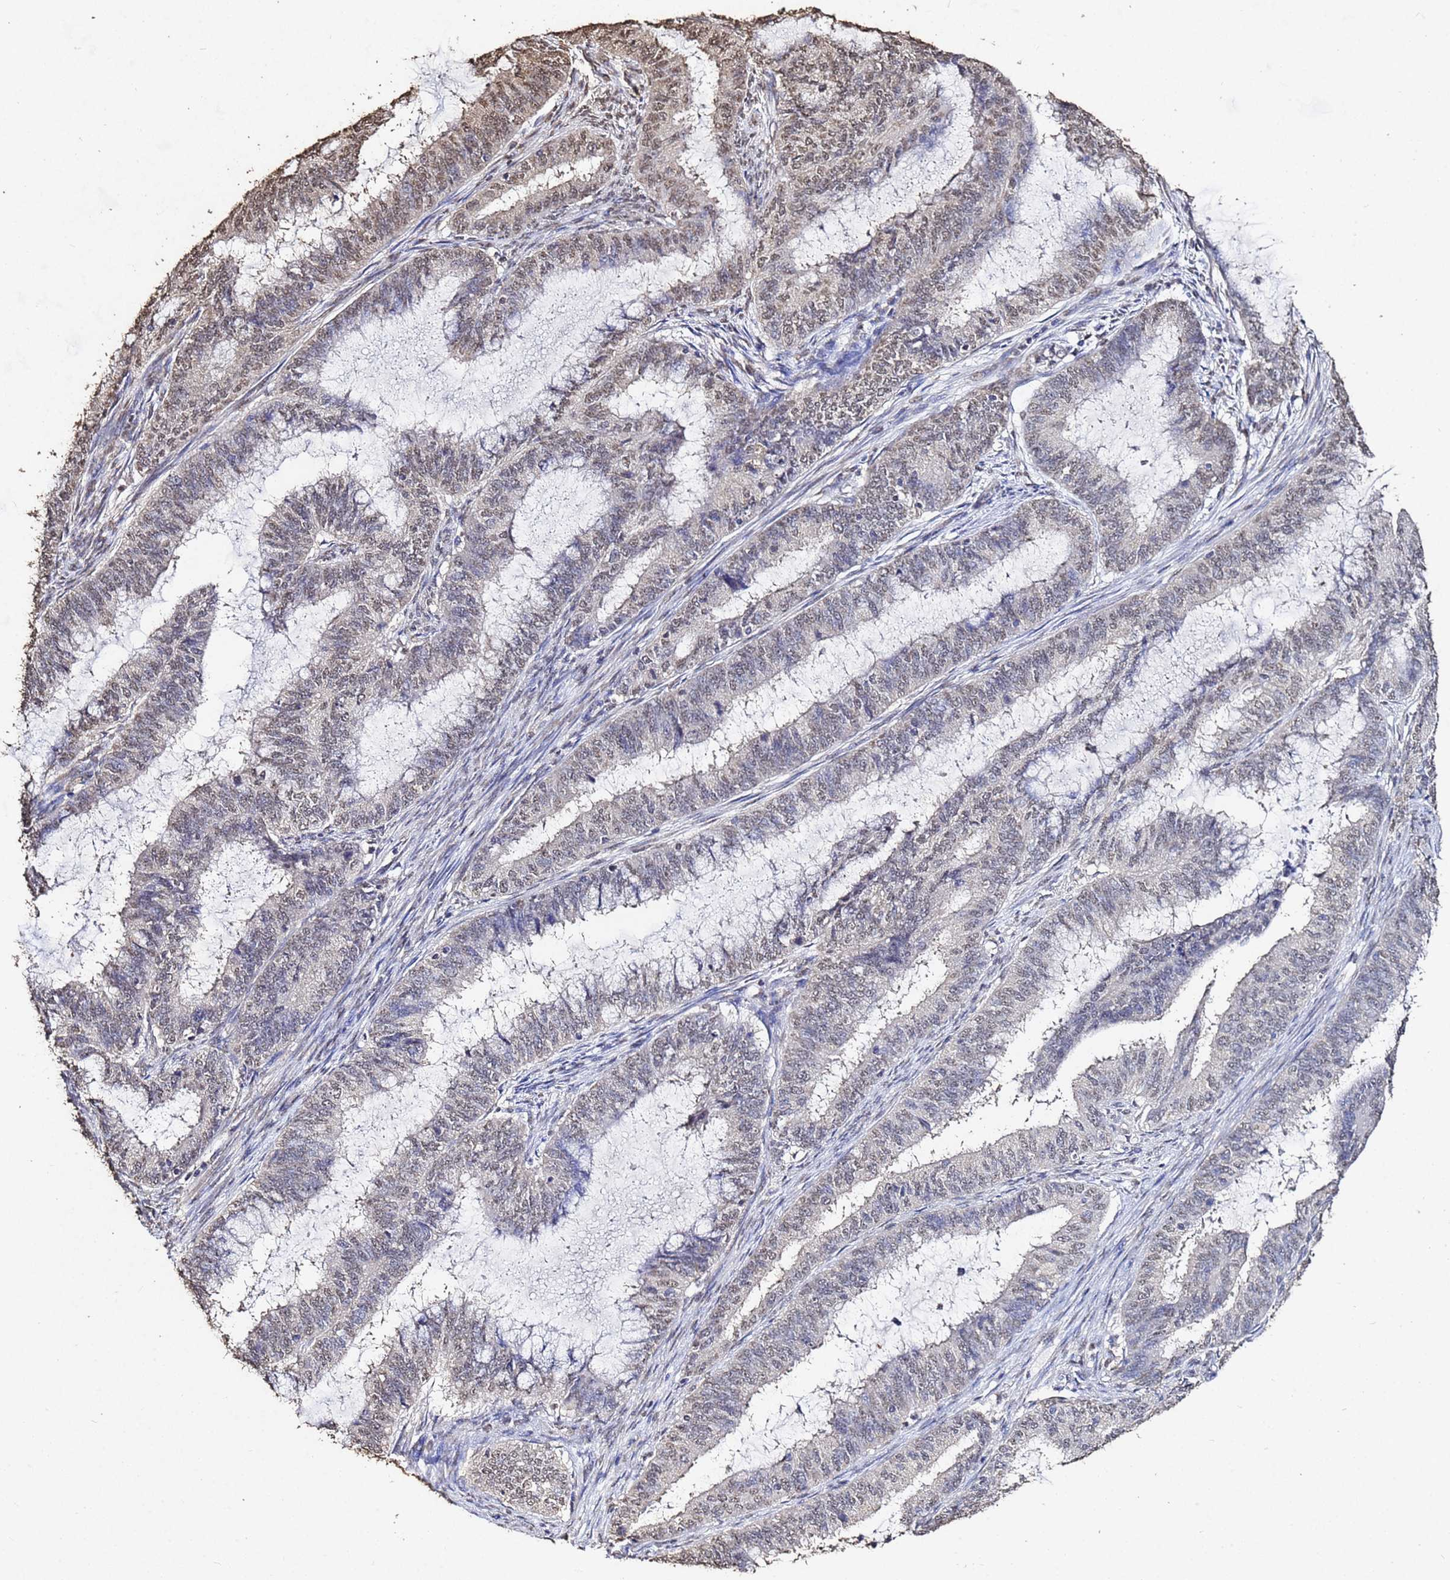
{"staining": {"intensity": "weak", "quantity": "25%-75%", "location": "nuclear"}, "tissue": "endometrial cancer", "cell_type": "Tumor cells", "image_type": "cancer", "snomed": [{"axis": "morphology", "description": "Adenocarcinoma, NOS"}, {"axis": "topography", "description": "Endometrium"}], "caption": "Immunohistochemical staining of endometrial cancer exhibits low levels of weak nuclear positivity in approximately 25%-75% of tumor cells.", "gene": "MYOCD", "patient": {"sex": "female", "age": 51}}